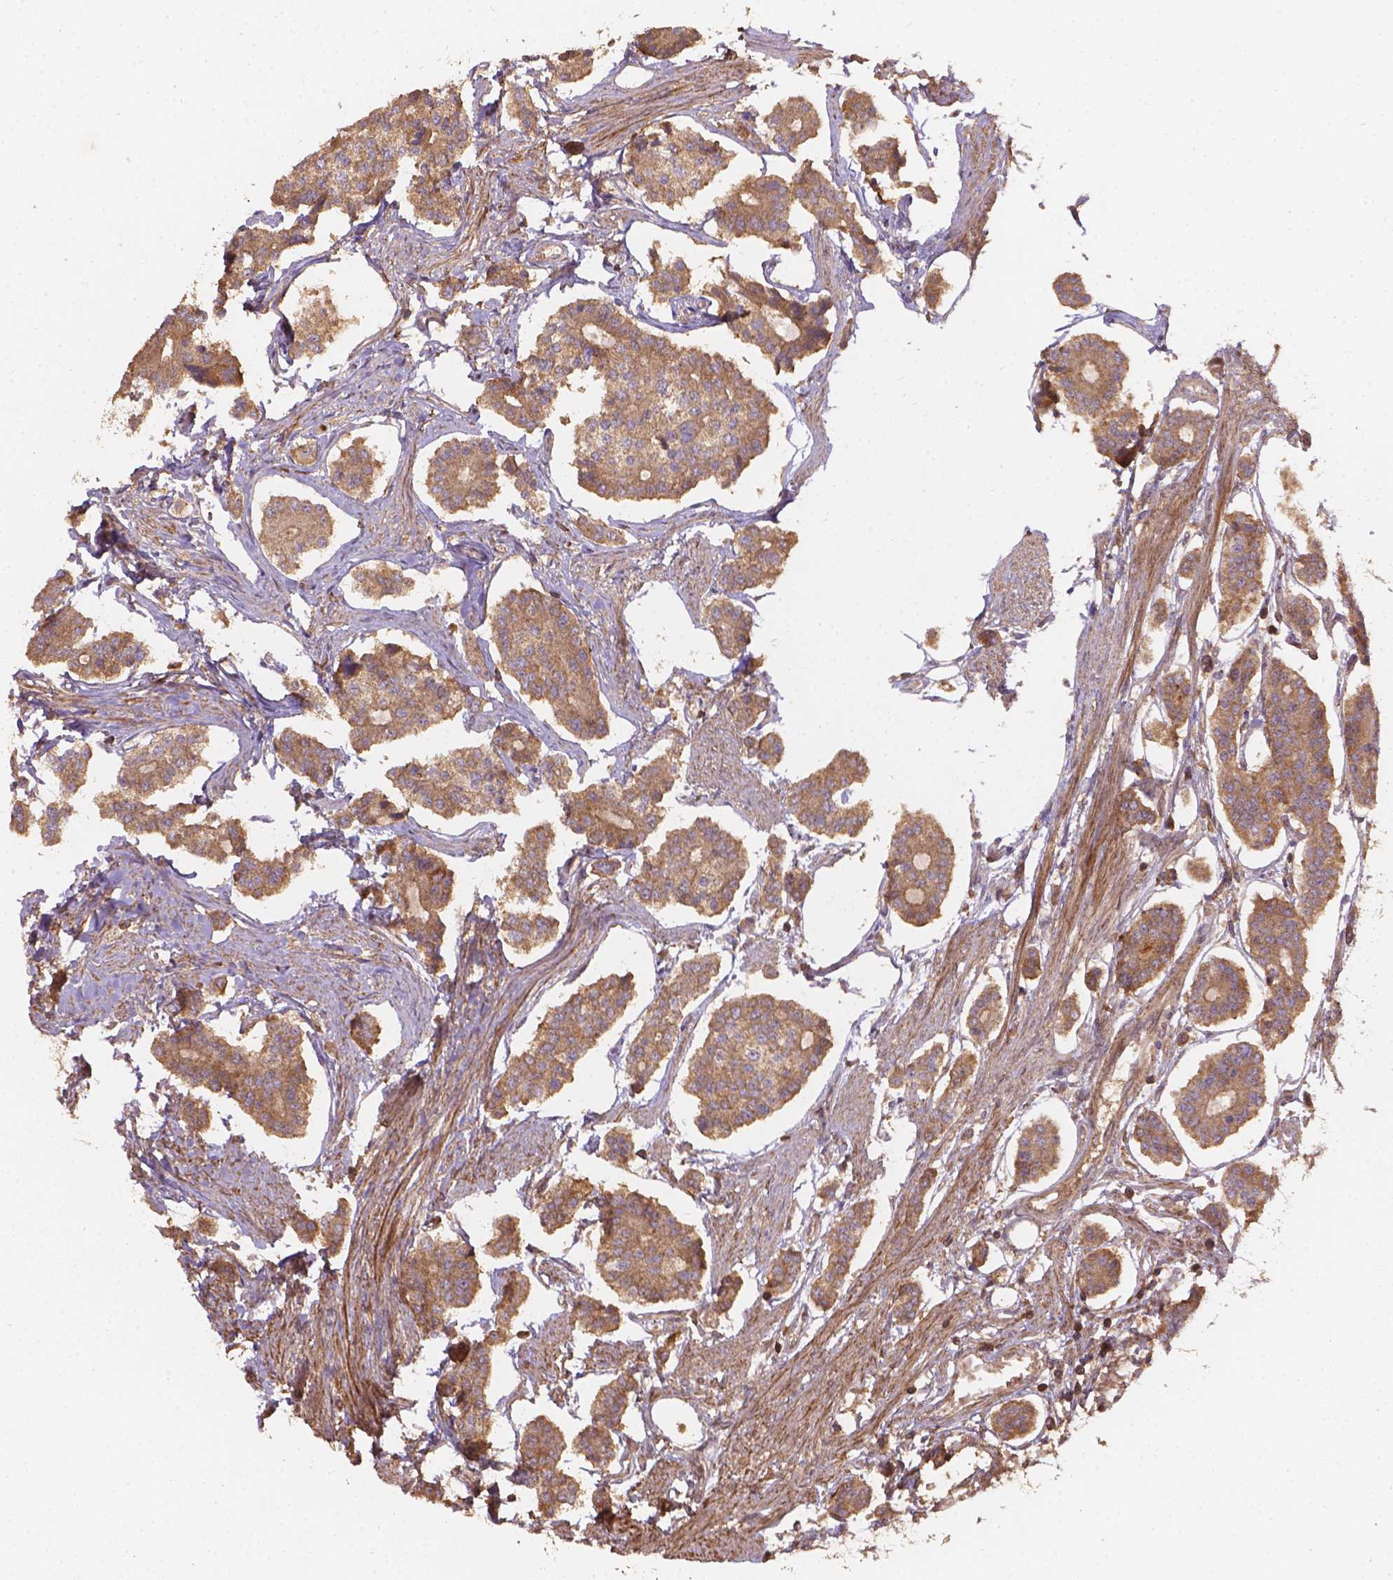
{"staining": {"intensity": "moderate", "quantity": ">75%", "location": "cytoplasmic/membranous"}, "tissue": "carcinoid", "cell_type": "Tumor cells", "image_type": "cancer", "snomed": [{"axis": "morphology", "description": "Carcinoid, malignant, NOS"}, {"axis": "topography", "description": "Small intestine"}], "caption": "Carcinoid stained for a protein reveals moderate cytoplasmic/membranous positivity in tumor cells.", "gene": "XPR1", "patient": {"sex": "female", "age": 65}}